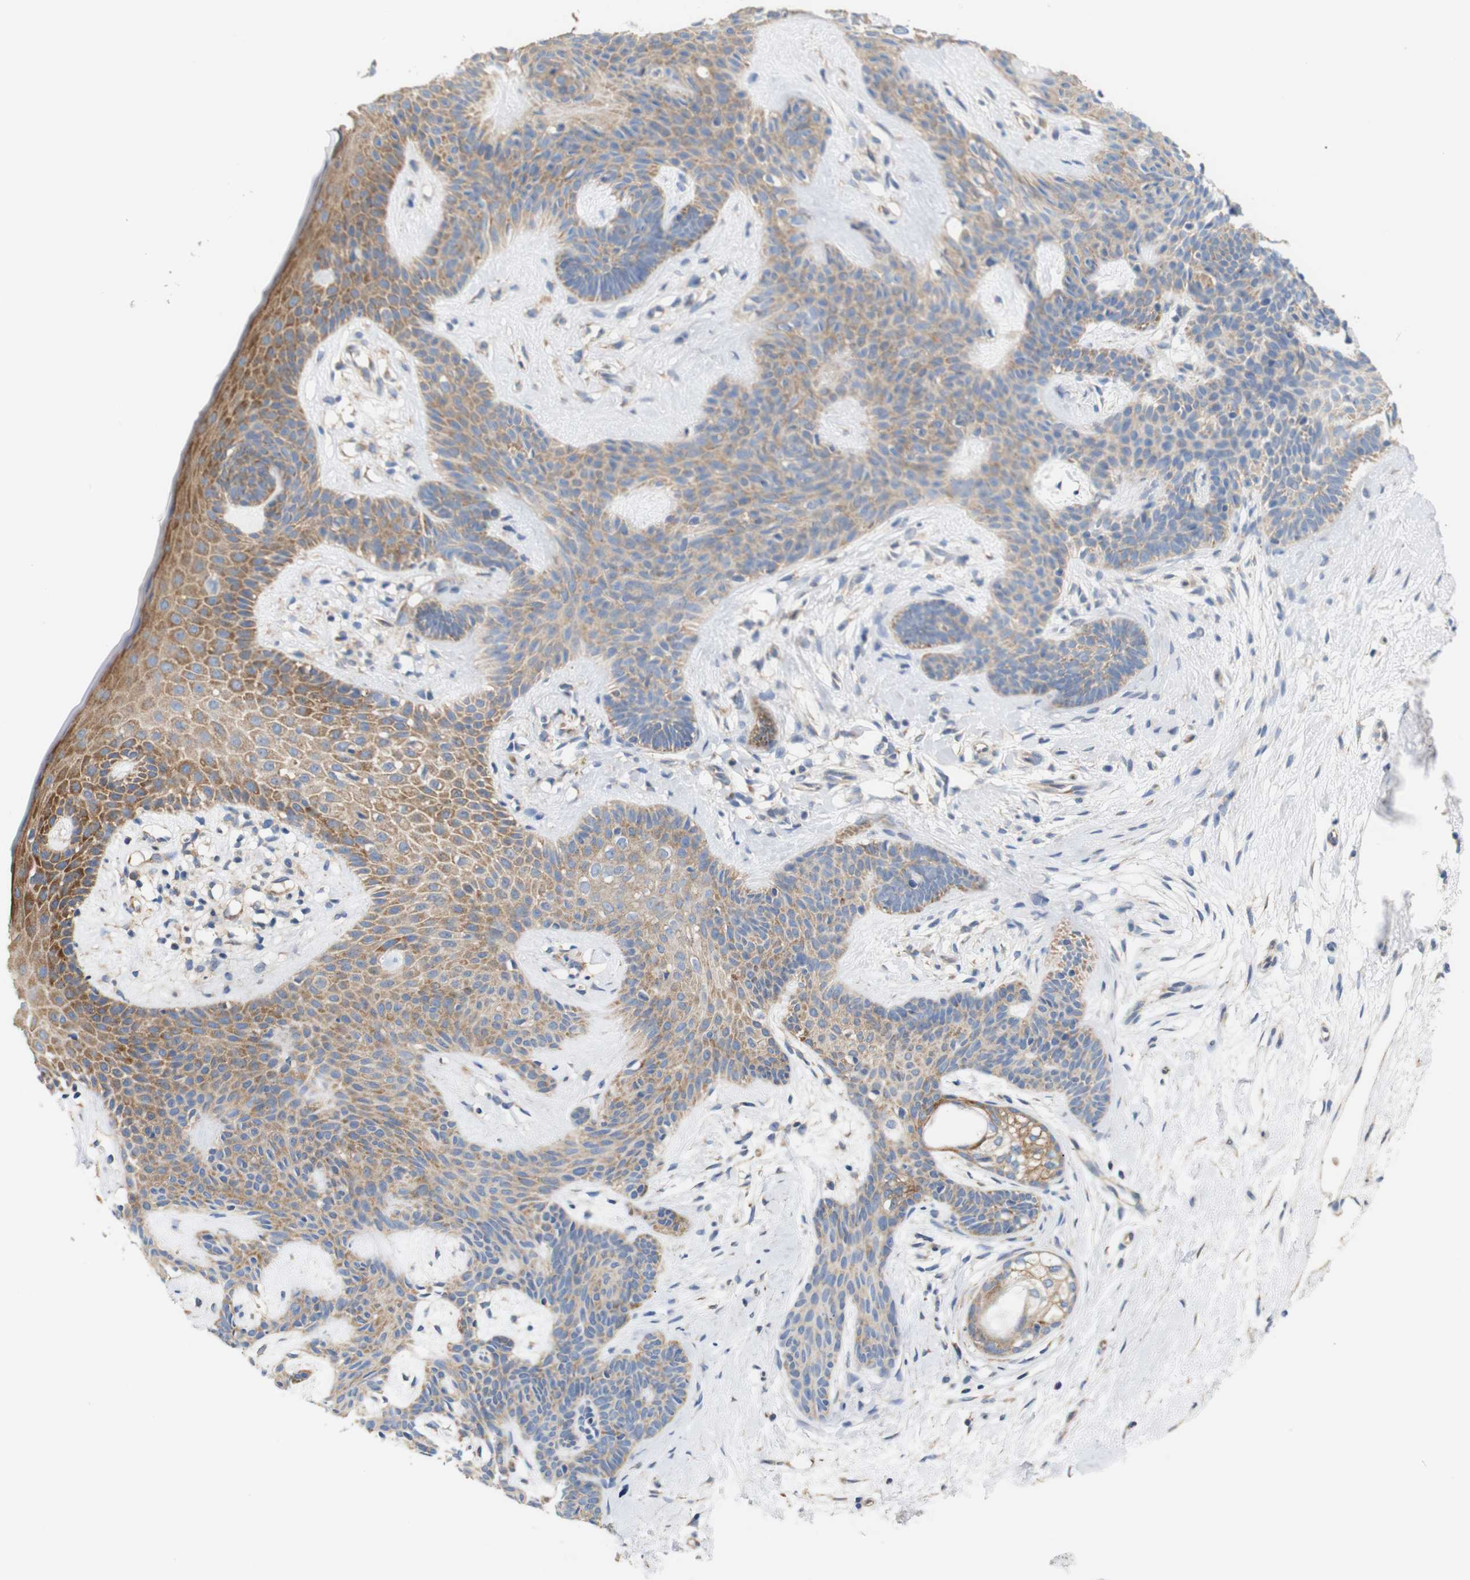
{"staining": {"intensity": "moderate", "quantity": ">75%", "location": "cytoplasmic/membranous"}, "tissue": "skin cancer", "cell_type": "Tumor cells", "image_type": "cancer", "snomed": [{"axis": "morphology", "description": "Developmental malformation"}, {"axis": "morphology", "description": "Basal cell carcinoma"}, {"axis": "topography", "description": "Skin"}], "caption": "An immunohistochemistry histopathology image of neoplastic tissue is shown. Protein staining in brown labels moderate cytoplasmic/membranous positivity in basal cell carcinoma (skin) within tumor cells. (DAB IHC with brightfield microscopy, high magnification).", "gene": "TRIM5", "patient": {"sex": "female", "age": 62}}